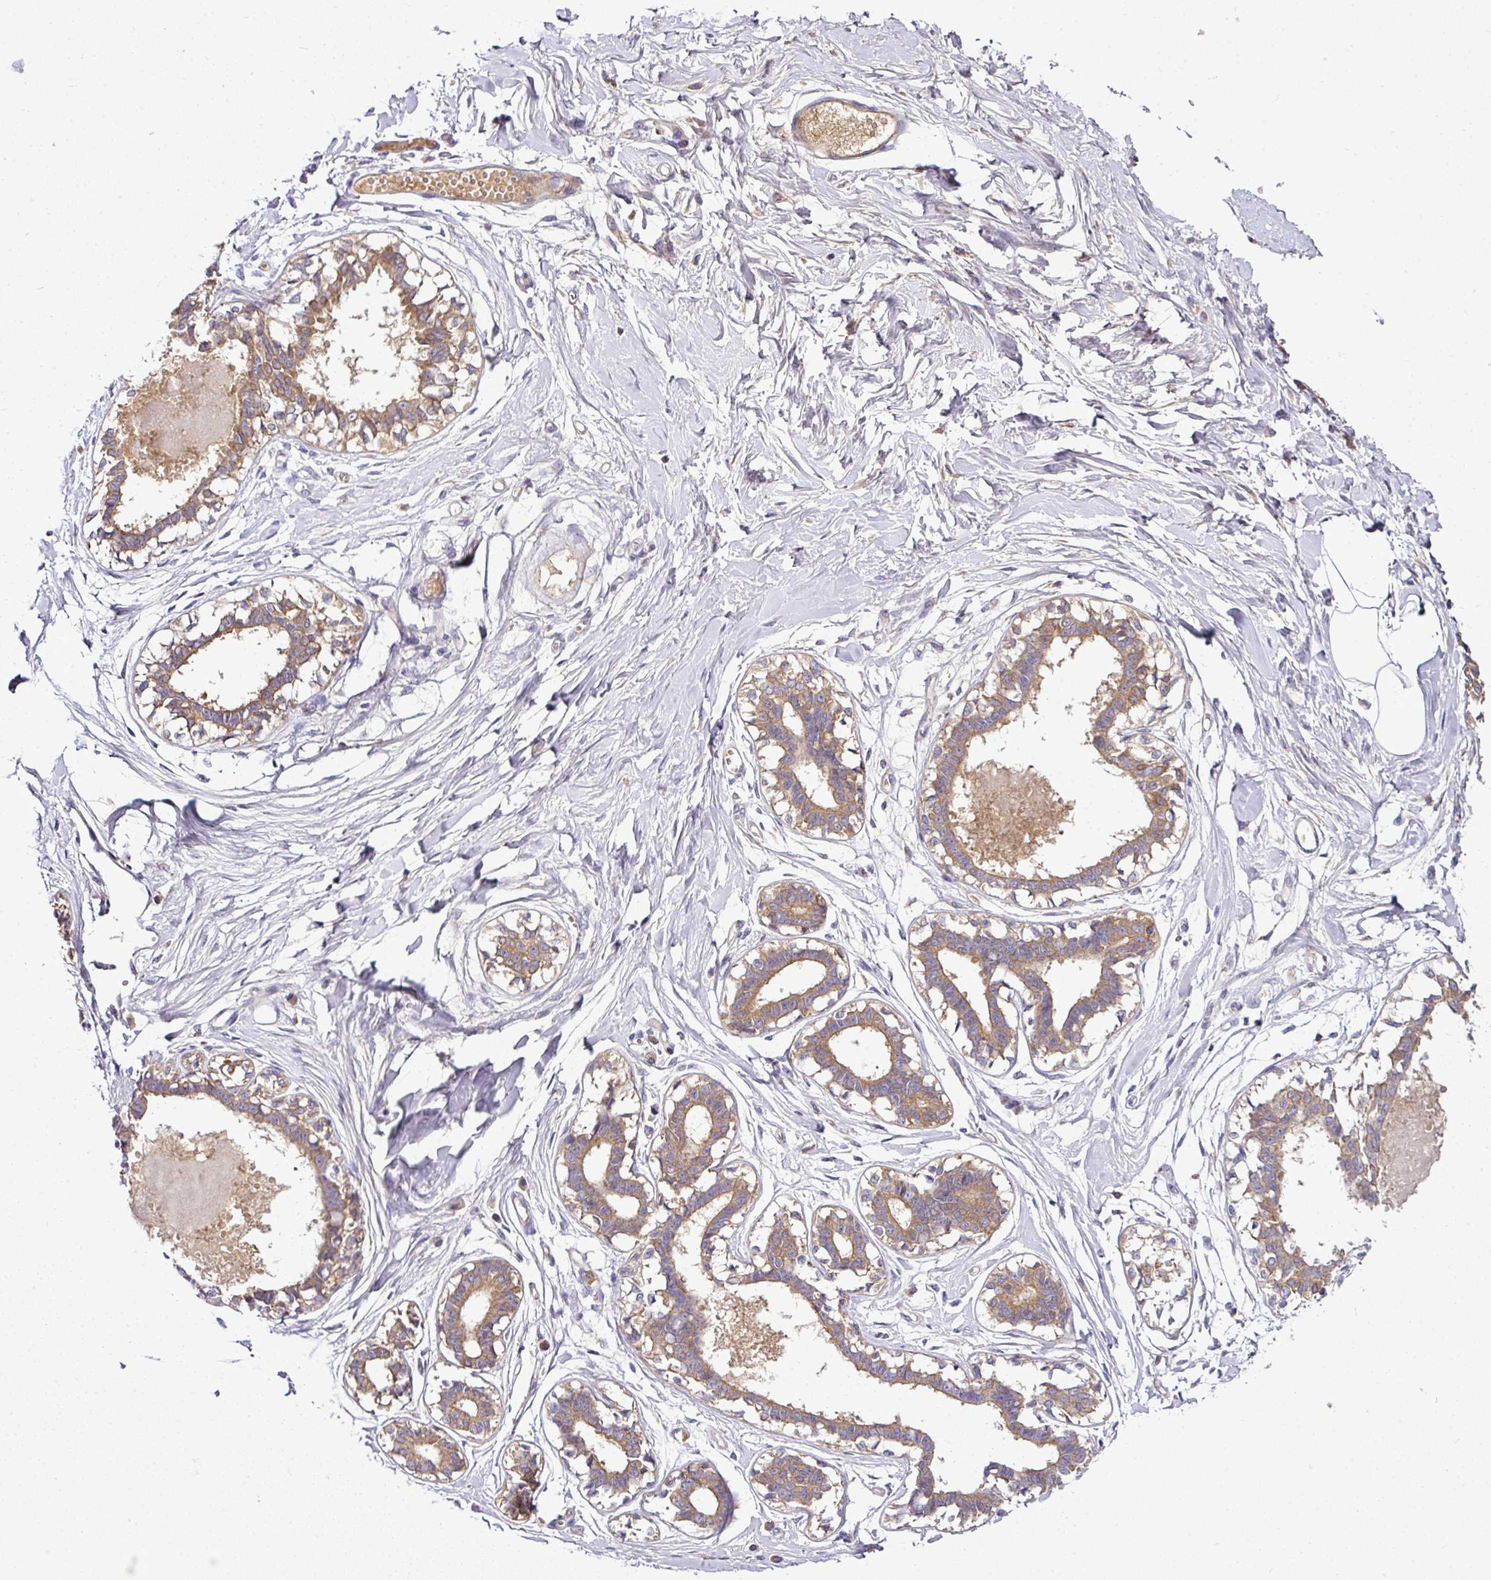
{"staining": {"intensity": "negative", "quantity": "none", "location": "none"}, "tissue": "breast", "cell_type": "Adipocytes", "image_type": "normal", "snomed": [{"axis": "morphology", "description": "Normal tissue, NOS"}, {"axis": "topography", "description": "Breast"}], "caption": "A high-resolution photomicrograph shows immunohistochemistry staining of benign breast, which displays no significant staining in adipocytes.", "gene": "CAB39L", "patient": {"sex": "female", "age": 45}}